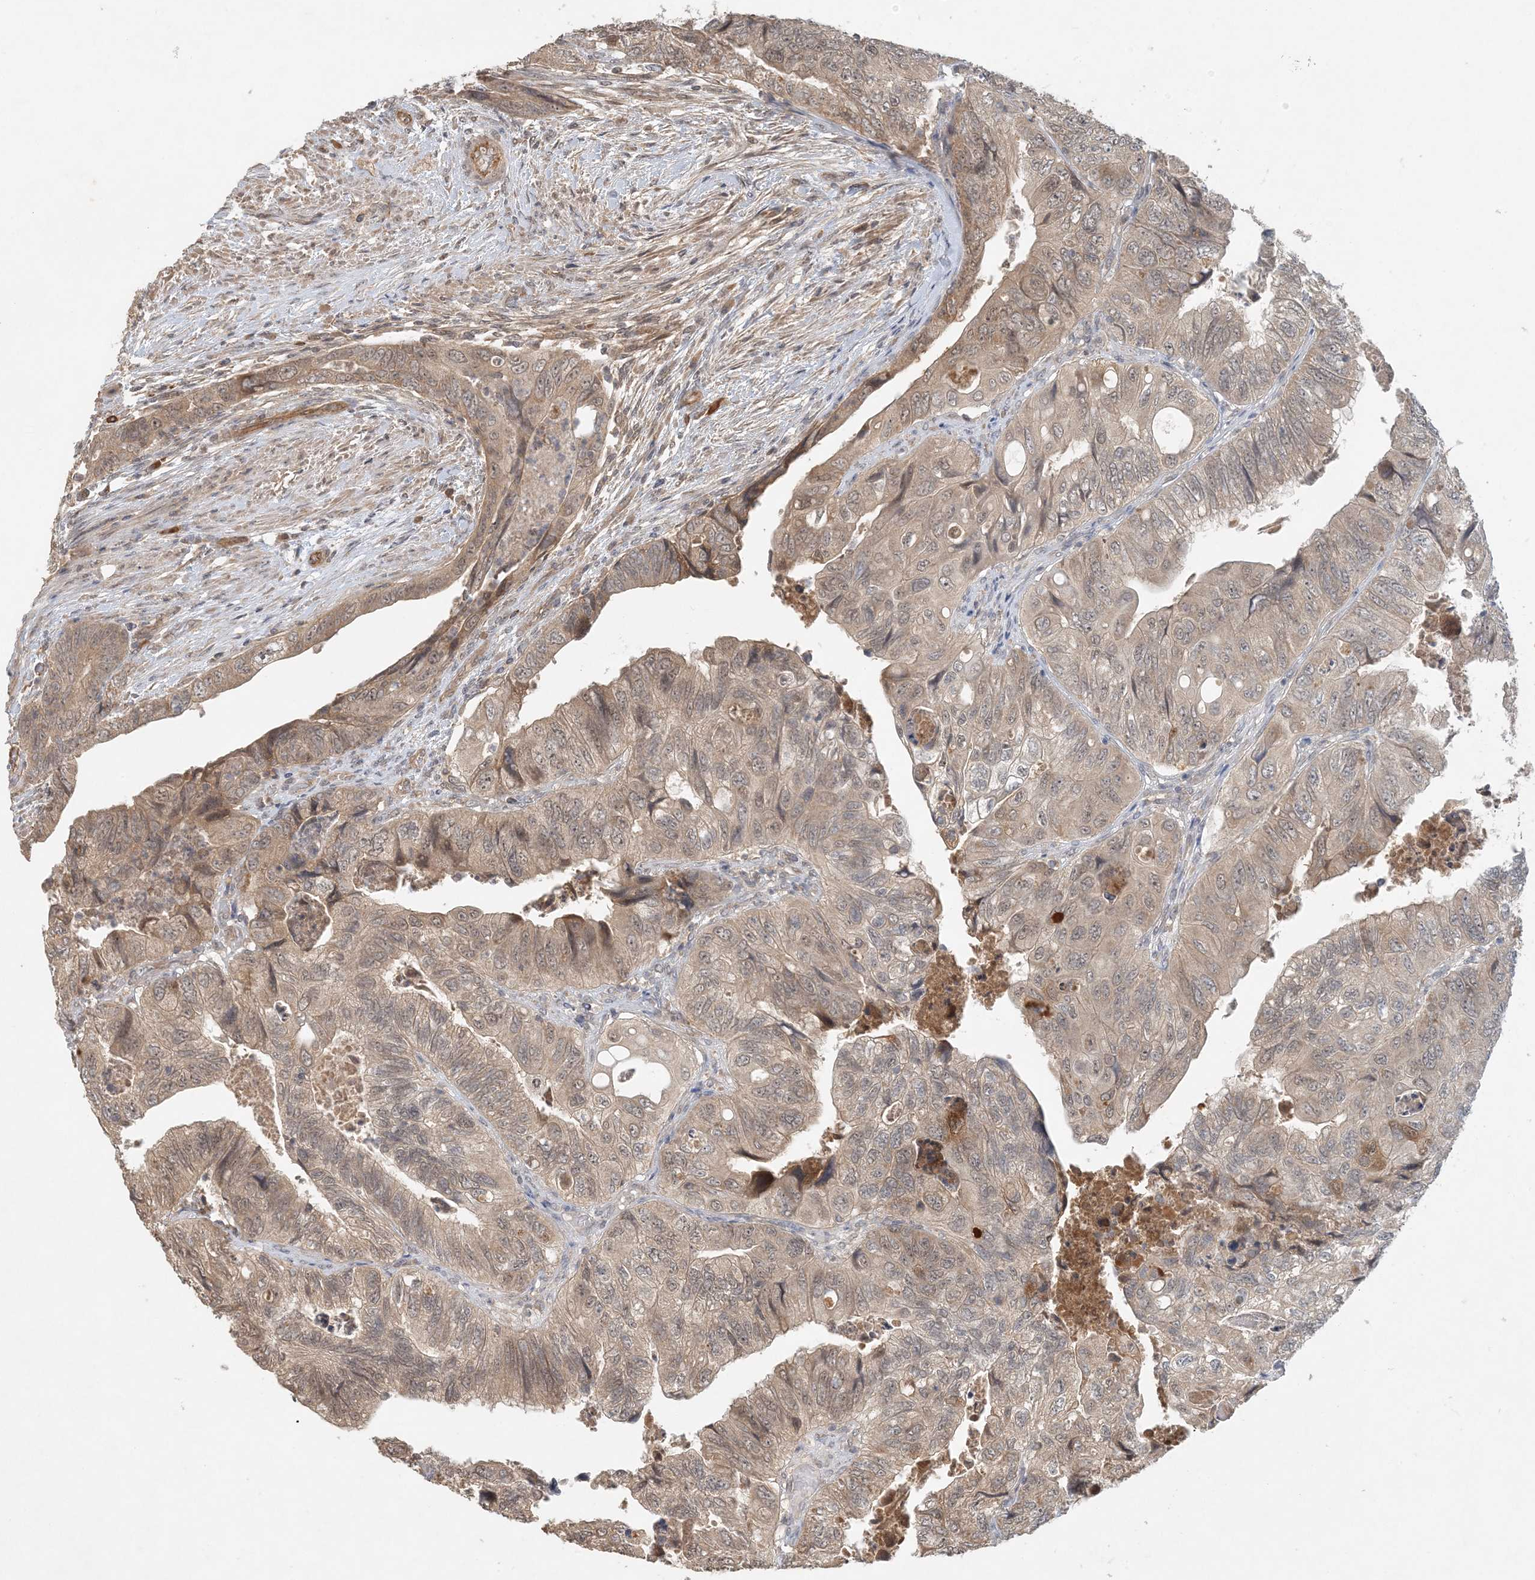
{"staining": {"intensity": "weak", "quantity": "25%-75%", "location": "cytoplasmic/membranous"}, "tissue": "colorectal cancer", "cell_type": "Tumor cells", "image_type": "cancer", "snomed": [{"axis": "morphology", "description": "Adenocarcinoma, NOS"}, {"axis": "topography", "description": "Rectum"}], "caption": "Colorectal adenocarcinoma was stained to show a protein in brown. There is low levels of weak cytoplasmic/membranous staining in approximately 25%-75% of tumor cells.", "gene": "ZCCHC4", "patient": {"sex": "male", "age": 63}}